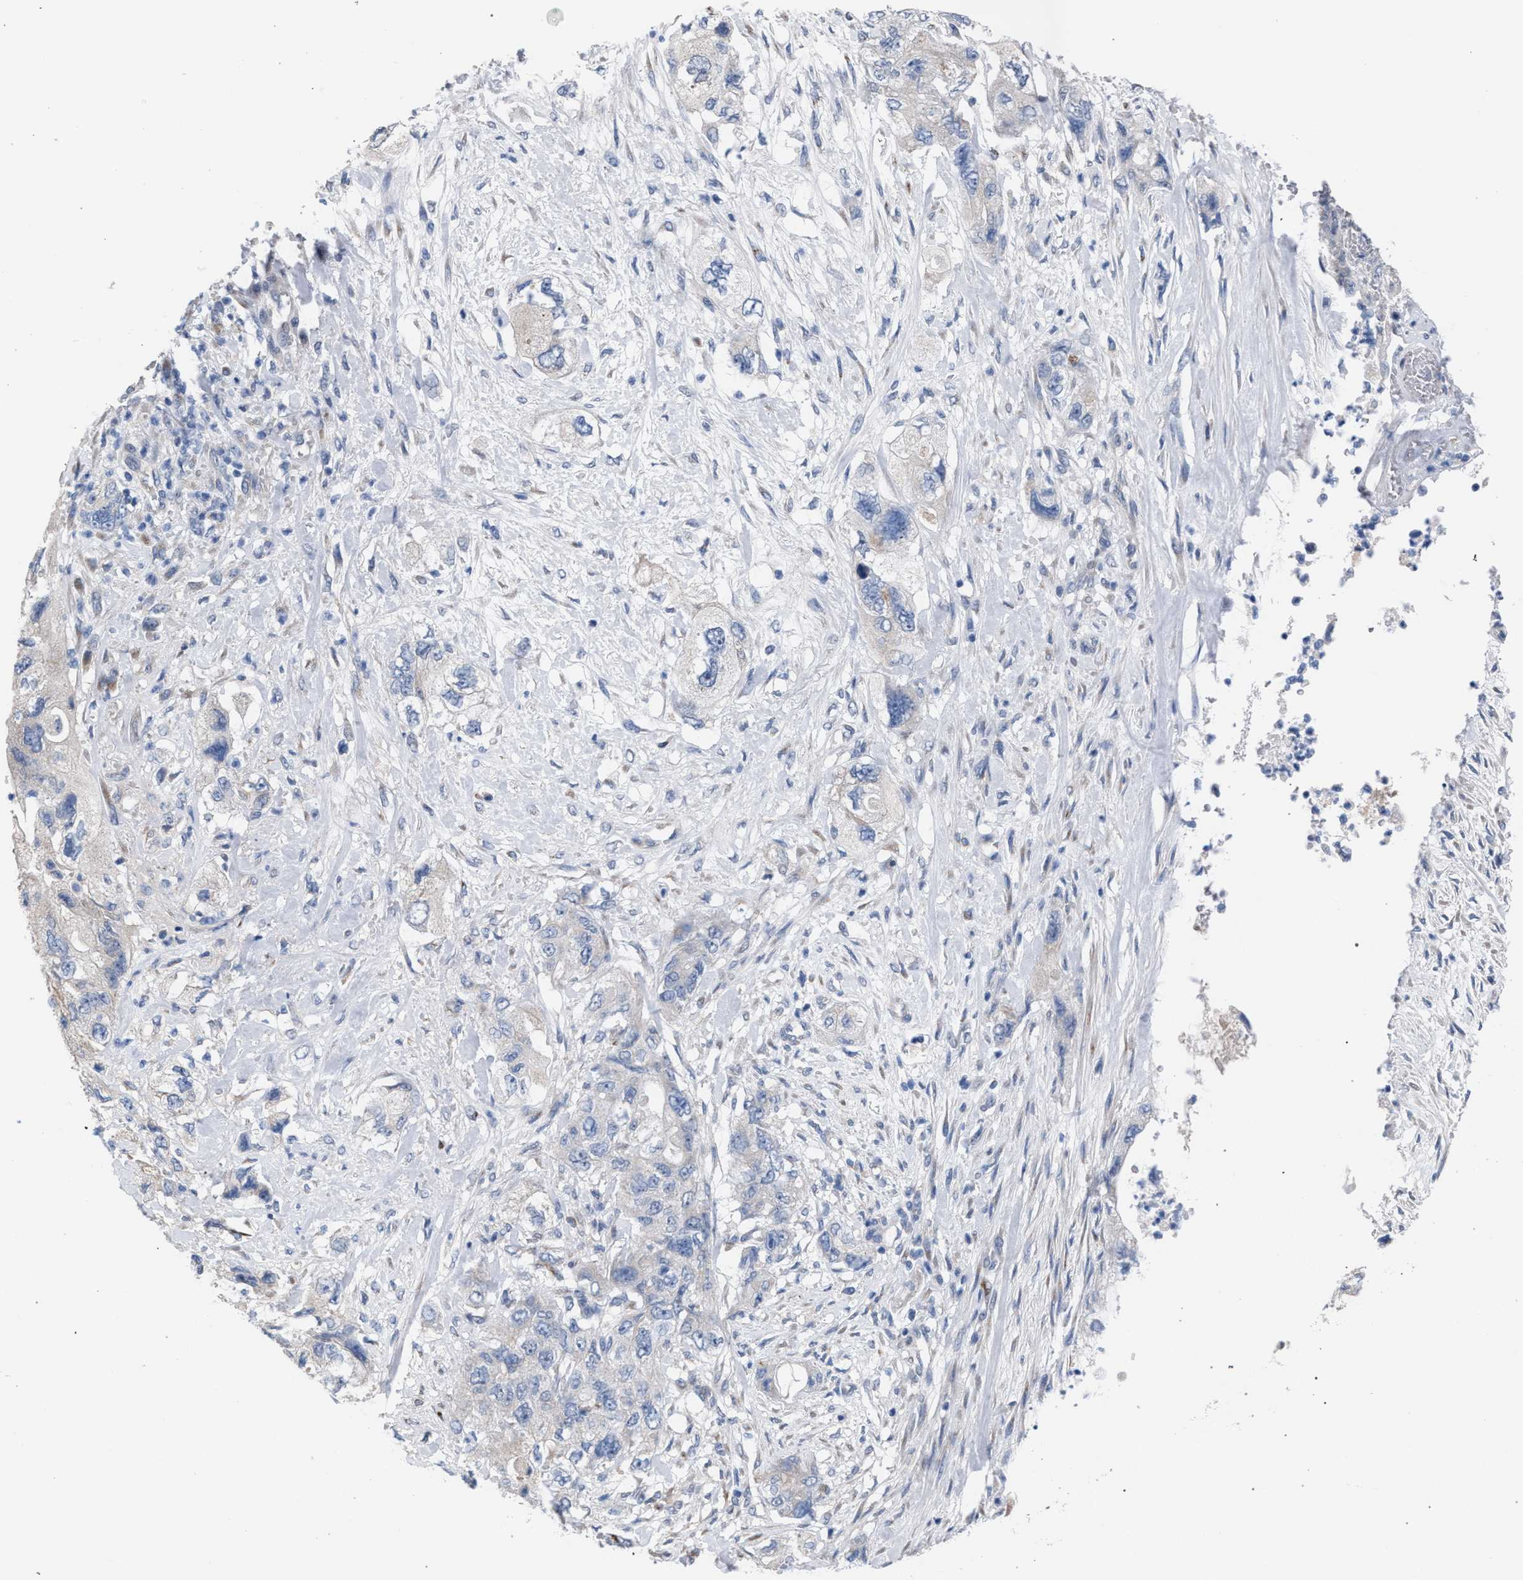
{"staining": {"intensity": "negative", "quantity": "none", "location": "none"}, "tissue": "pancreatic cancer", "cell_type": "Tumor cells", "image_type": "cancer", "snomed": [{"axis": "morphology", "description": "Adenocarcinoma, NOS"}, {"axis": "topography", "description": "Pancreas"}], "caption": "Tumor cells are negative for protein expression in human pancreatic cancer. Nuclei are stained in blue.", "gene": "RNF135", "patient": {"sex": "female", "age": 73}}